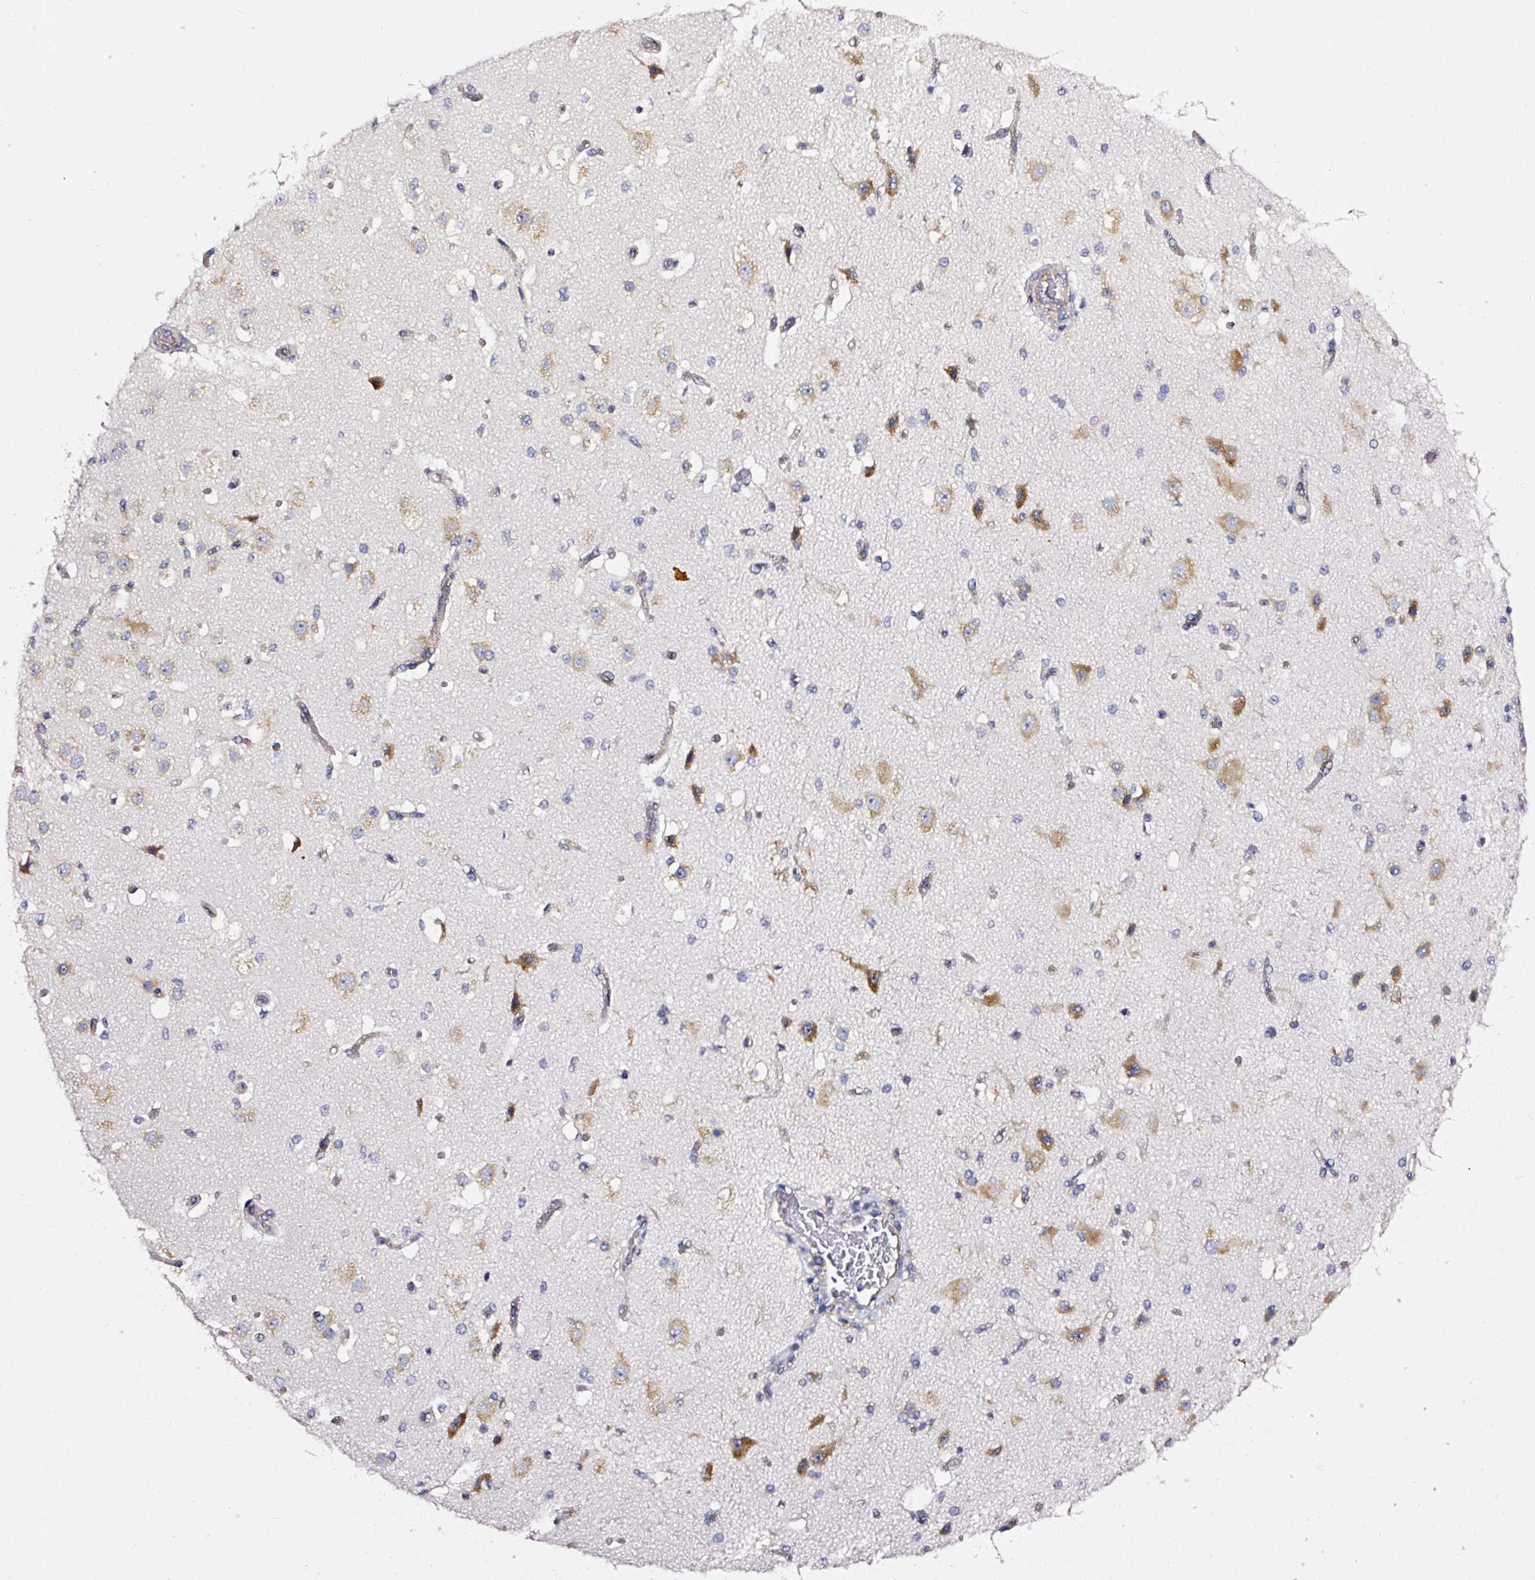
{"staining": {"intensity": "negative", "quantity": "none", "location": "none"}, "tissue": "cerebral cortex", "cell_type": "Endothelial cells", "image_type": "normal", "snomed": [{"axis": "morphology", "description": "Normal tissue, NOS"}, {"axis": "morphology", "description": "Inflammation, NOS"}, {"axis": "topography", "description": "Cerebral cortex"}], "caption": "The photomicrograph exhibits no significant staining in endothelial cells of cerebral cortex.", "gene": "RPL10A", "patient": {"sex": "male", "age": 6}}